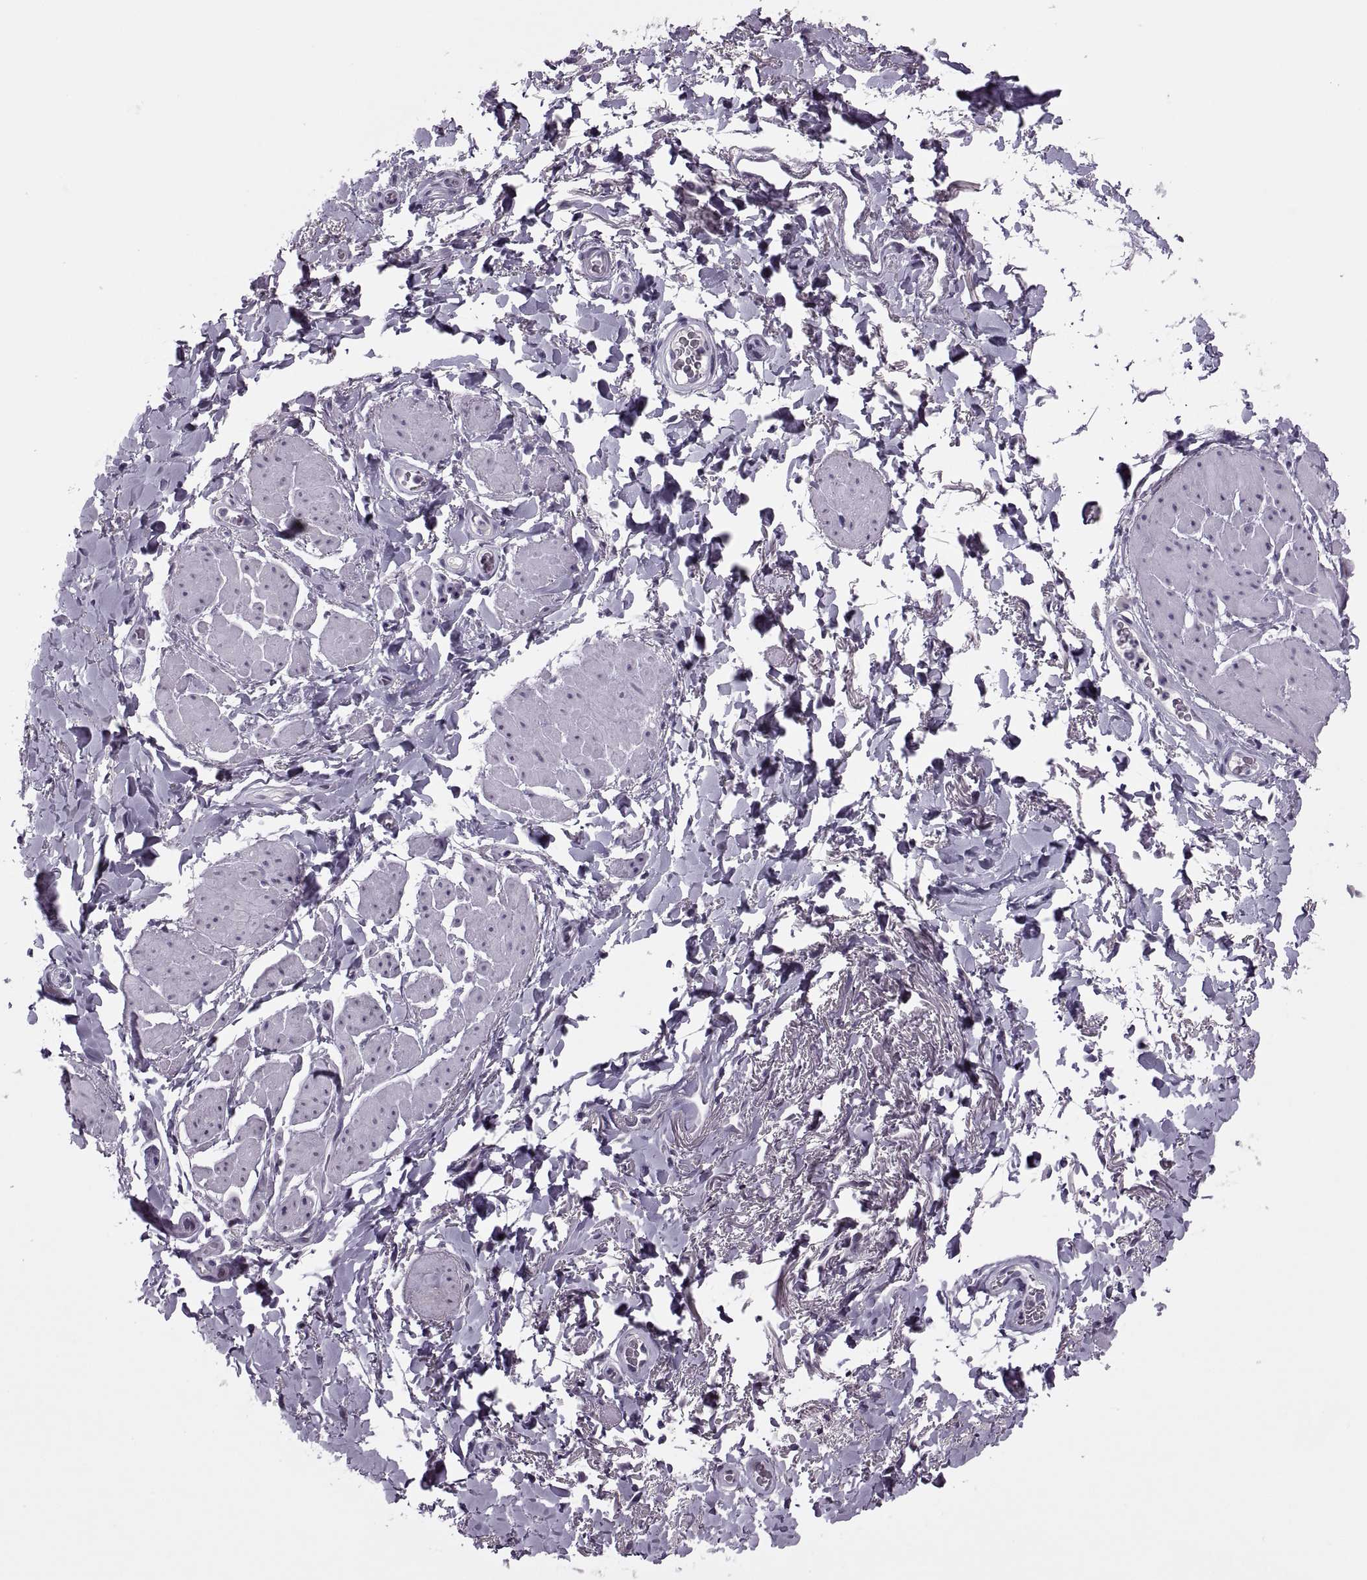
{"staining": {"intensity": "negative", "quantity": "none", "location": "none"}, "tissue": "adipose tissue", "cell_type": "Adipocytes", "image_type": "normal", "snomed": [{"axis": "morphology", "description": "Normal tissue, NOS"}, {"axis": "topography", "description": "Anal"}, {"axis": "topography", "description": "Peripheral nerve tissue"}], "caption": "Normal adipose tissue was stained to show a protein in brown. There is no significant staining in adipocytes.", "gene": "SYNGR4", "patient": {"sex": "male", "age": 53}}